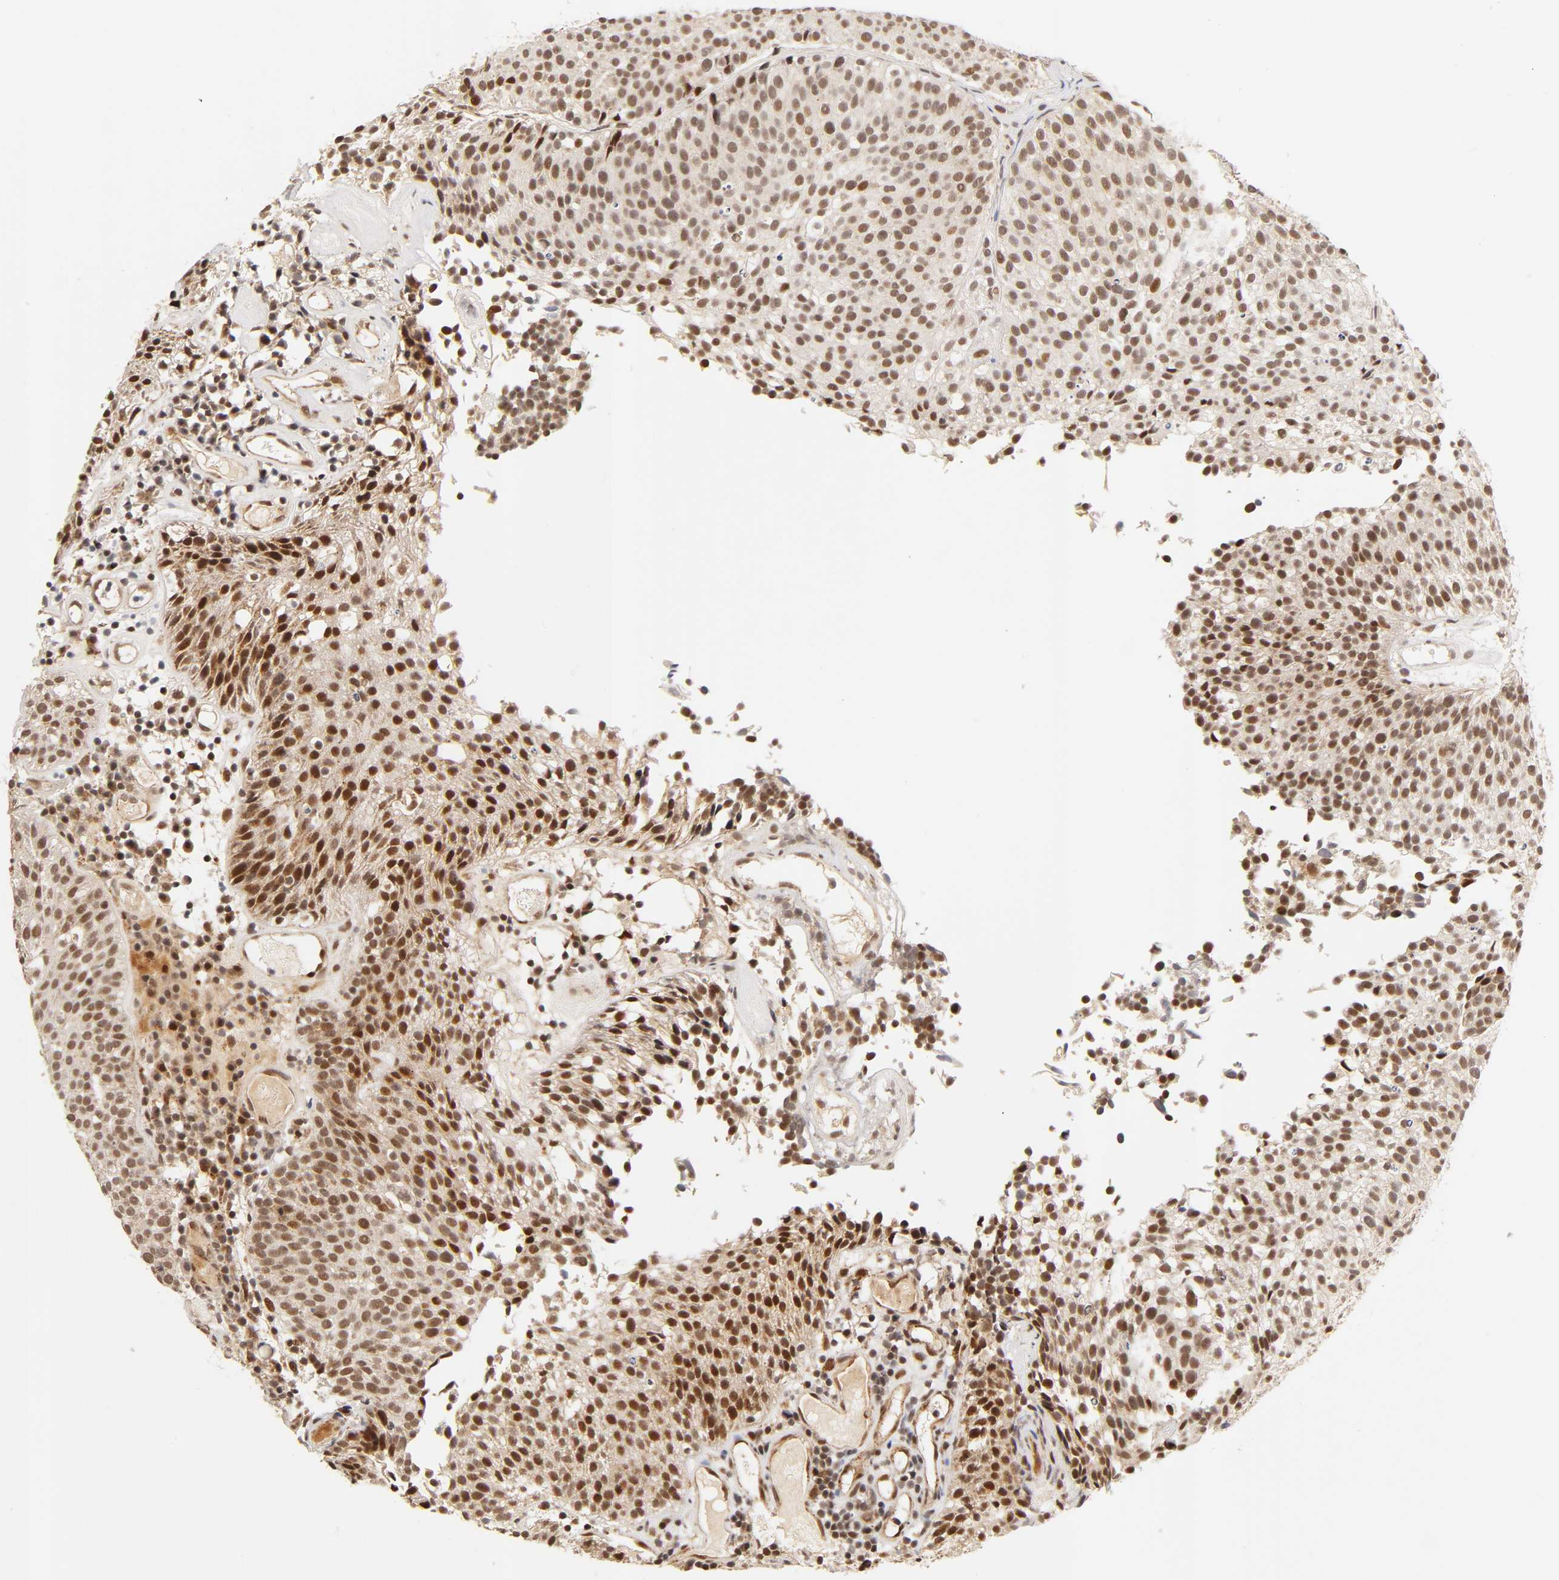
{"staining": {"intensity": "strong", "quantity": ">75%", "location": "cytoplasmic/membranous,nuclear"}, "tissue": "urothelial cancer", "cell_type": "Tumor cells", "image_type": "cancer", "snomed": [{"axis": "morphology", "description": "Urothelial carcinoma, Low grade"}, {"axis": "topography", "description": "Urinary bladder"}], "caption": "A histopathology image of human urothelial cancer stained for a protein exhibits strong cytoplasmic/membranous and nuclear brown staining in tumor cells.", "gene": "TAF10", "patient": {"sex": "male", "age": 85}}